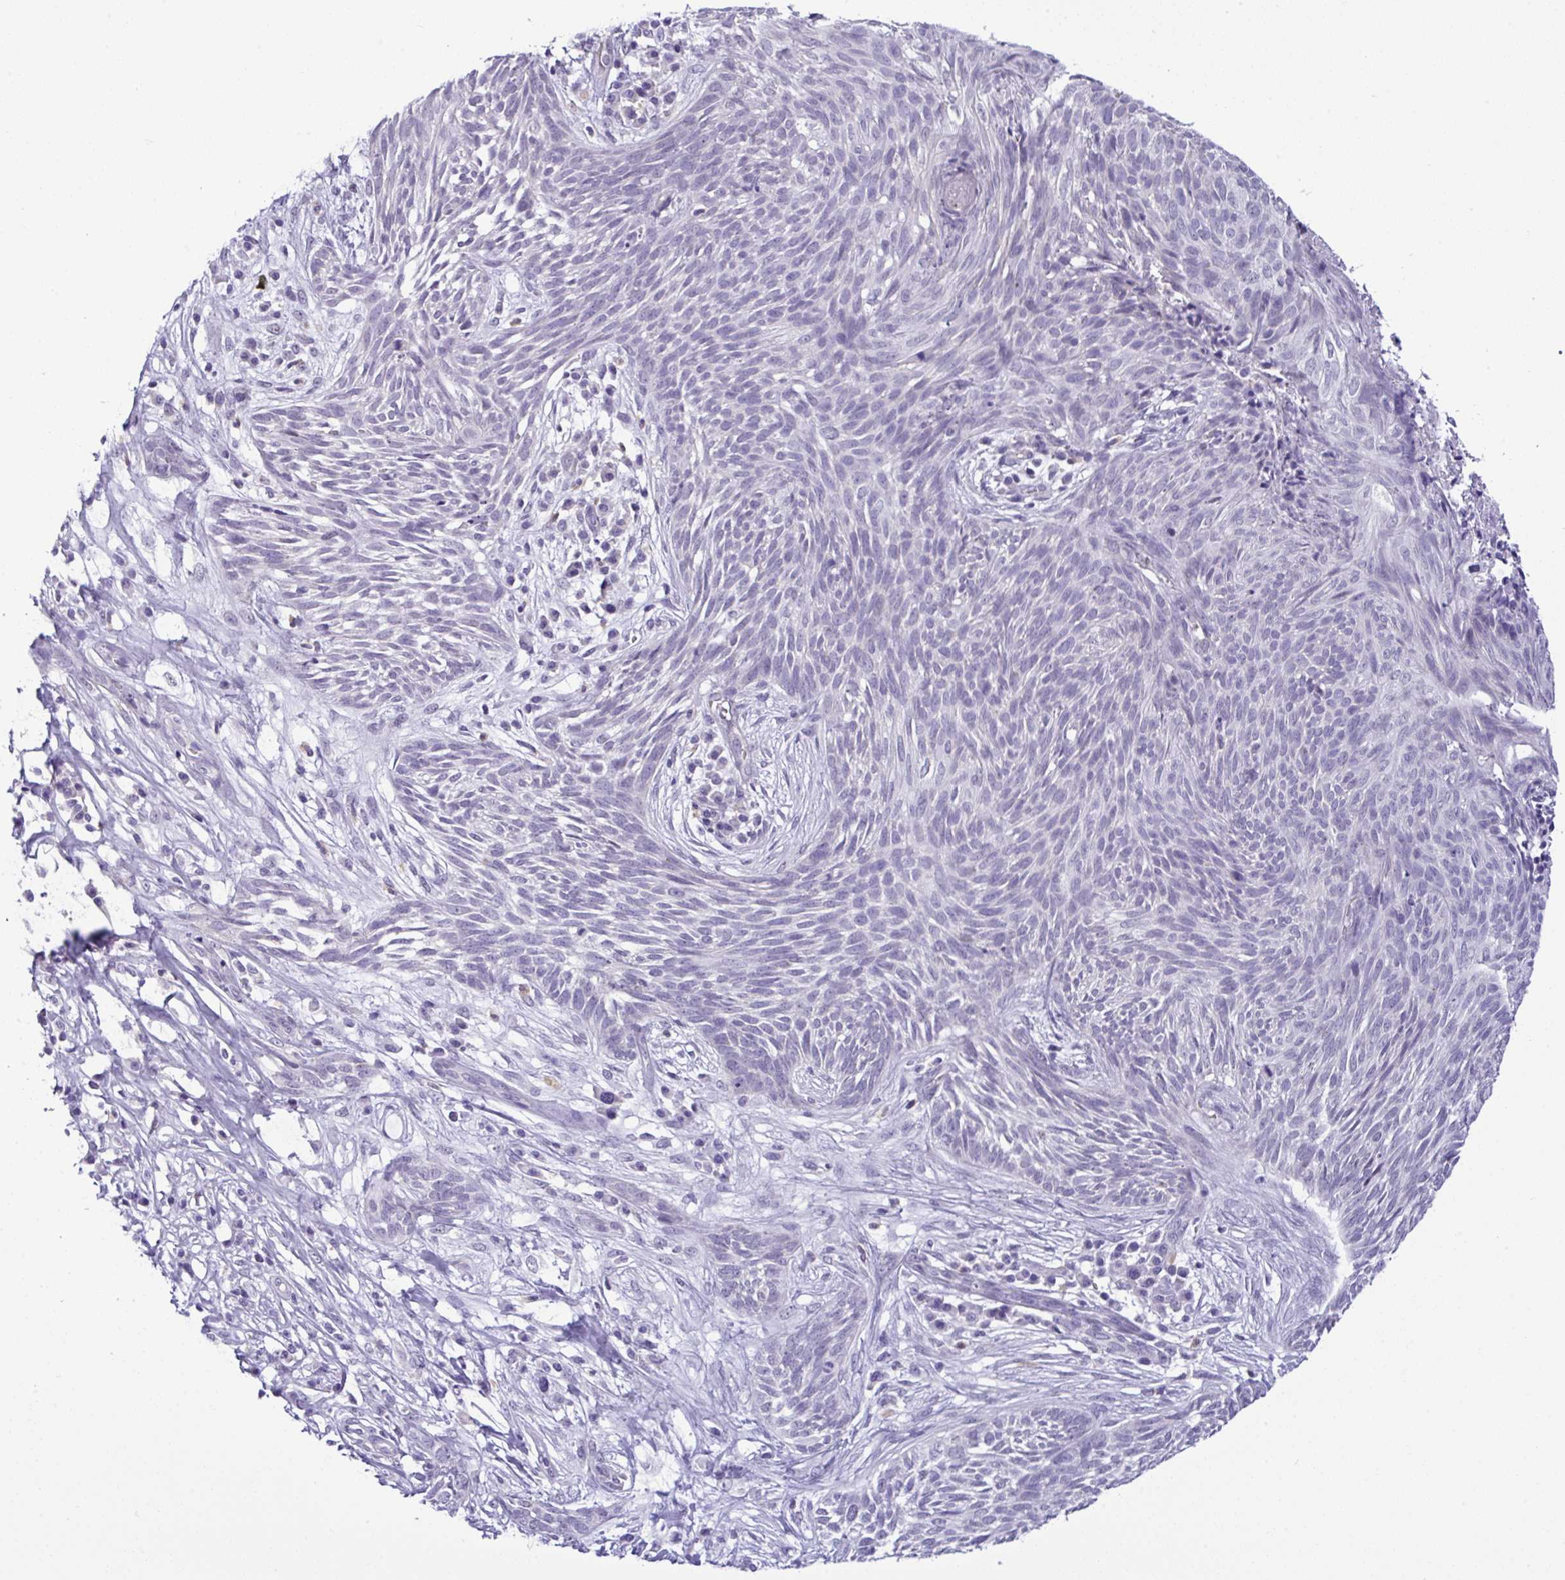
{"staining": {"intensity": "negative", "quantity": "none", "location": "none"}, "tissue": "skin cancer", "cell_type": "Tumor cells", "image_type": "cancer", "snomed": [{"axis": "morphology", "description": "Basal cell carcinoma"}, {"axis": "topography", "description": "Skin"}, {"axis": "topography", "description": "Skin, foot"}], "caption": "The photomicrograph demonstrates no significant expression in tumor cells of basal cell carcinoma (skin).", "gene": "YBX2", "patient": {"sex": "female", "age": 86}}